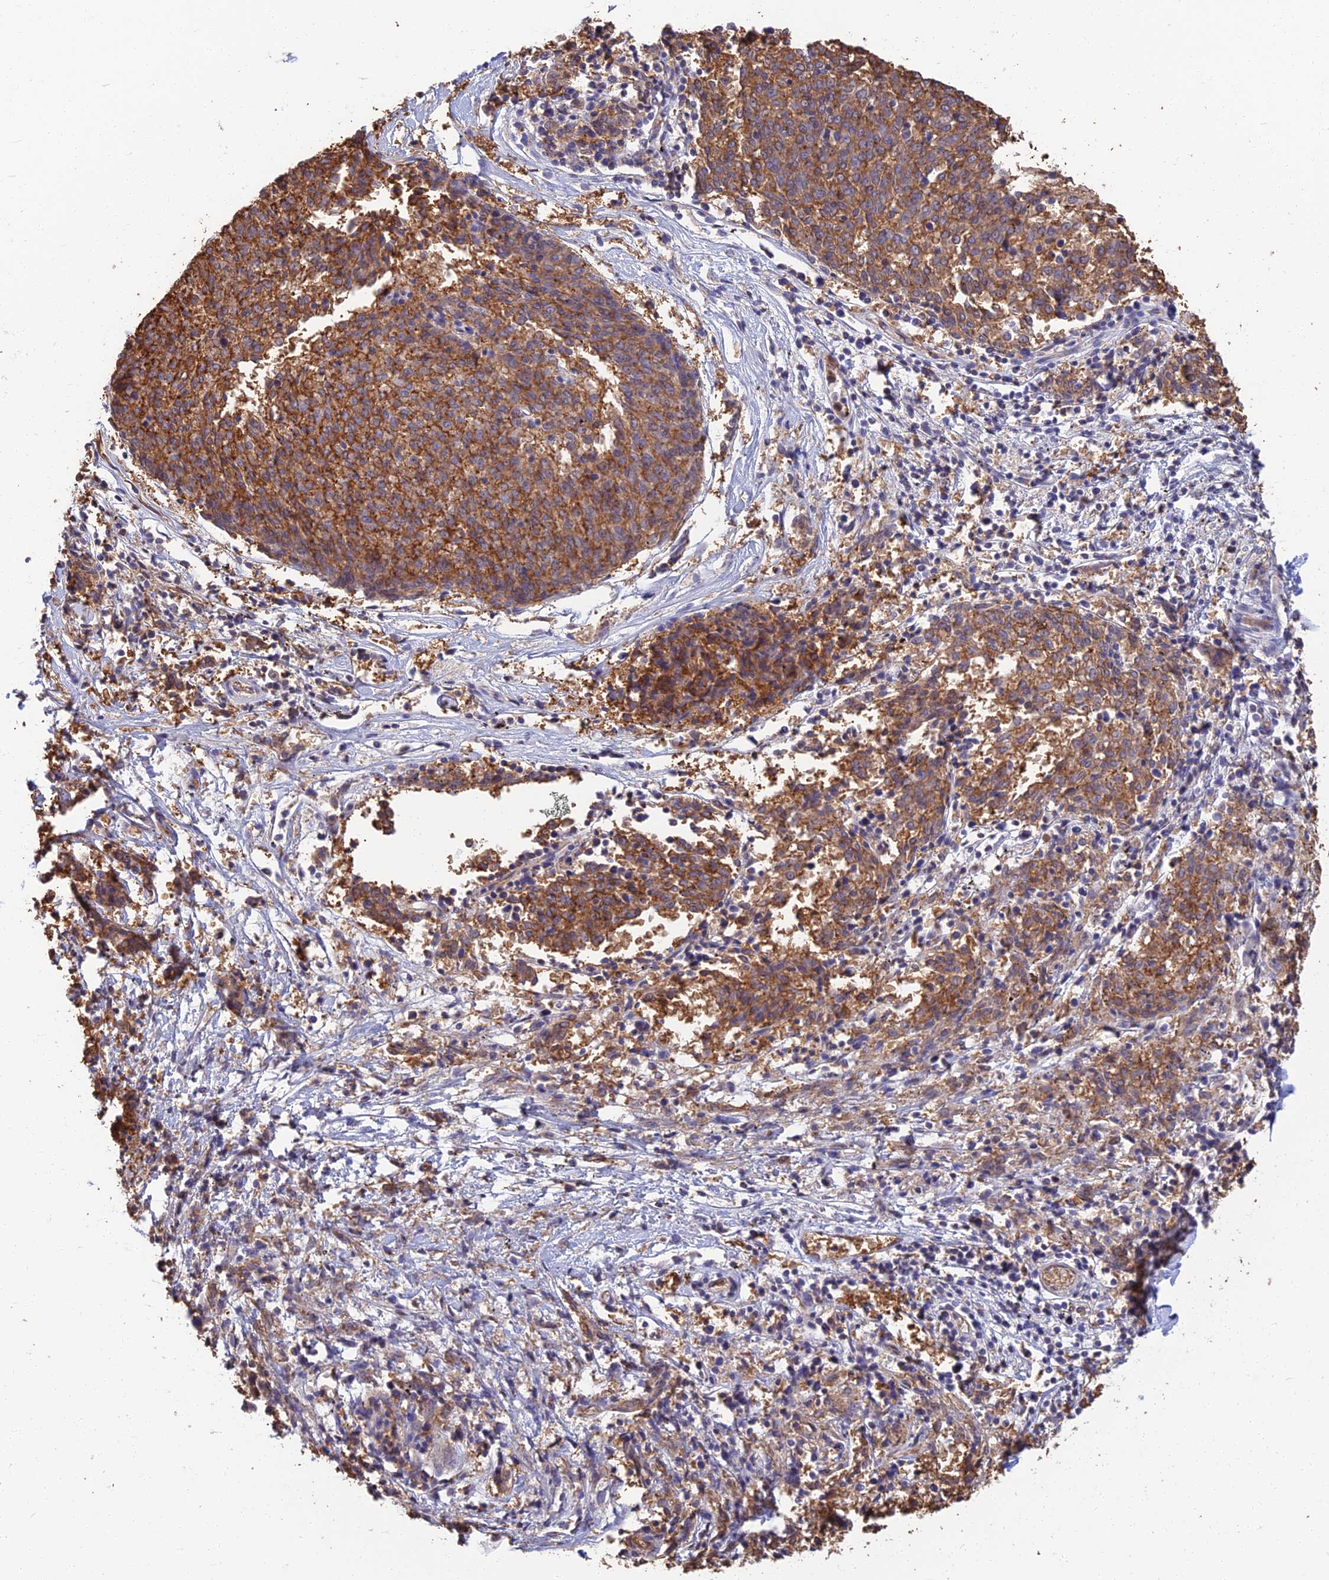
{"staining": {"intensity": "moderate", "quantity": ">75%", "location": "cytoplasmic/membranous"}, "tissue": "melanoma", "cell_type": "Tumor cells", "image_type": "cancer", "snomed": [{"axis": "morphology", "description": "Malignant melanoma, NOS"}, {"axis": "topography", "description": "Skin"}], "caption": "Immunohistochemical staining of melanoma reveals moderate cytoplasmic/membranous protein positivity in approximately >75% of tumor cells. Immunohistochemistry (ihc) stains the protein in brown and the nuclei are stained blue.", "gene": "LRRN3", "patient": {"sex": "female", "age": 72}}